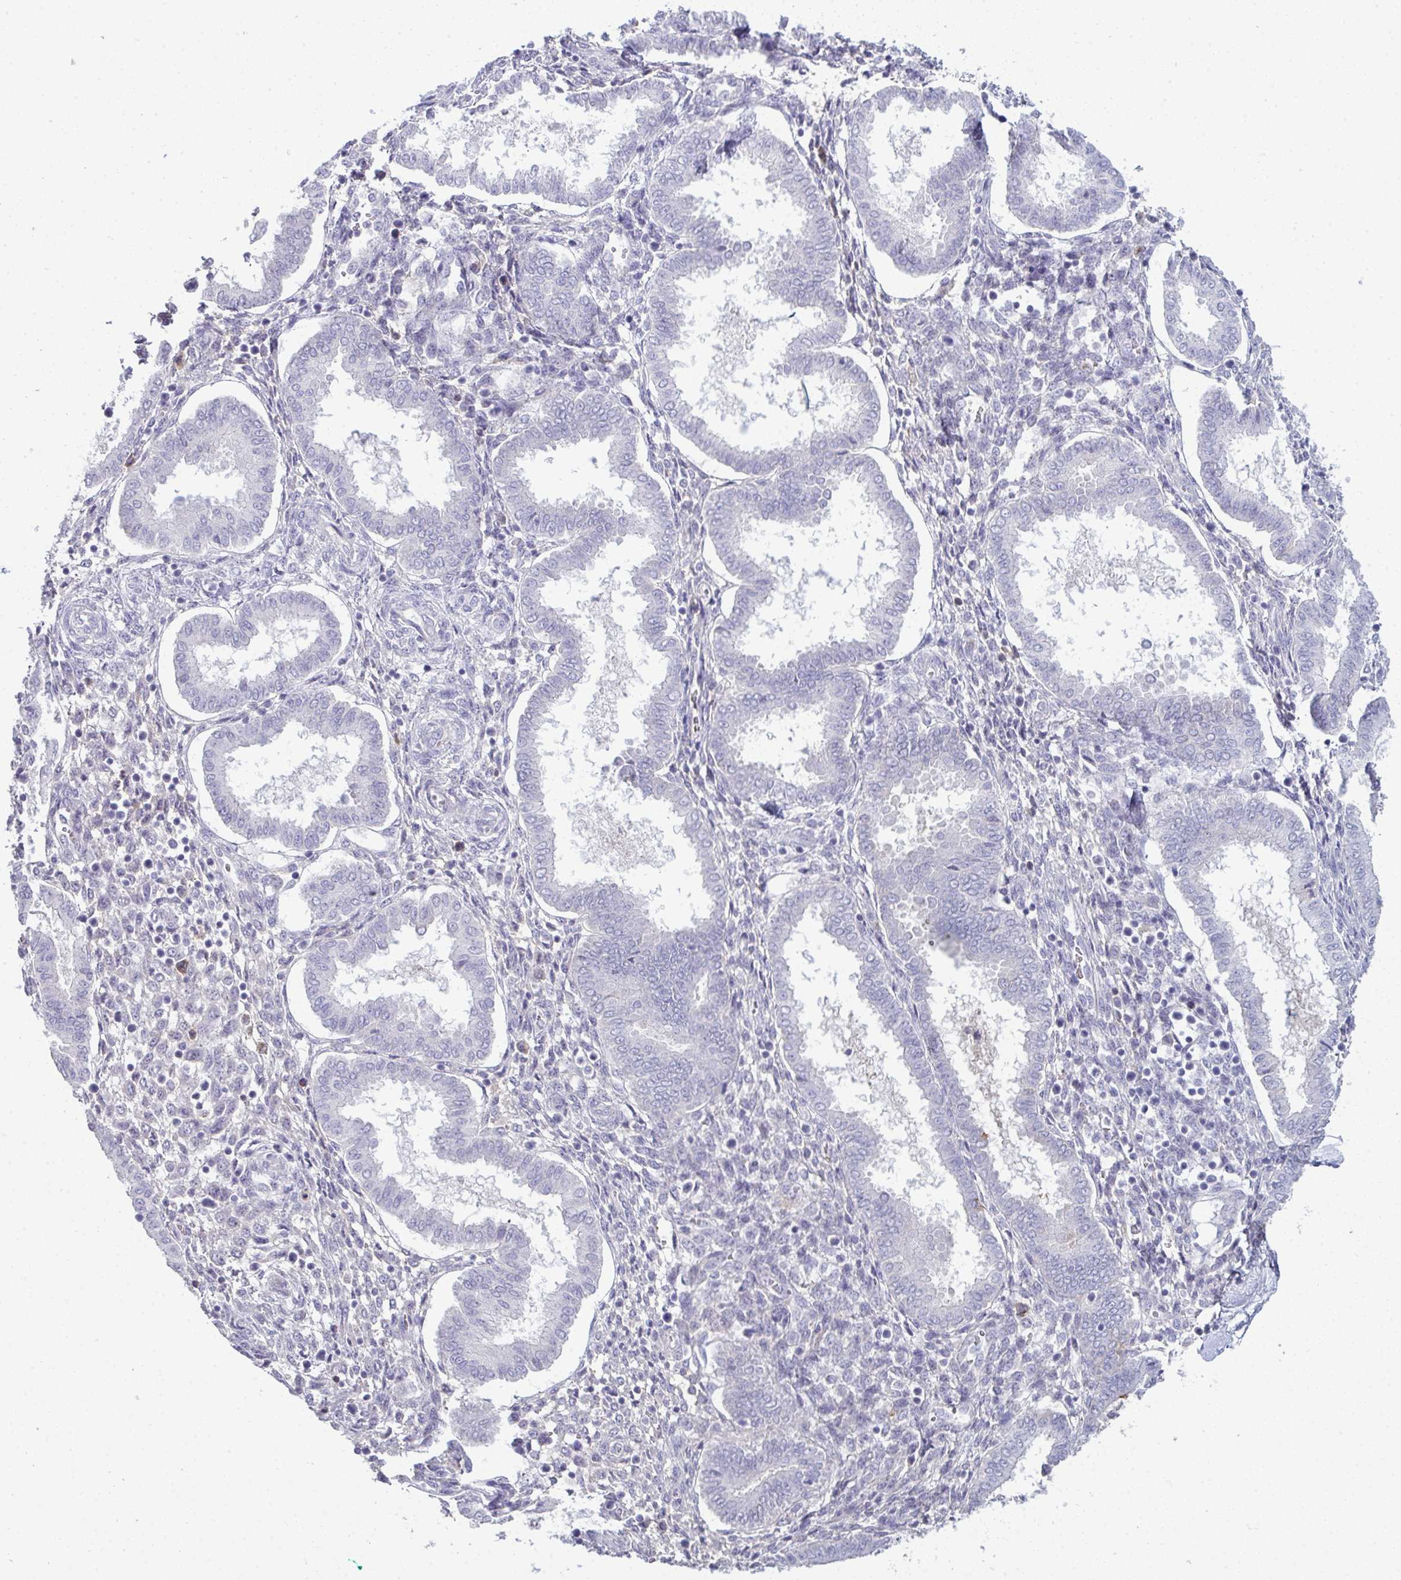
{"staining": {"intensity": "negative", "quantity": "none", "location": "none"}, "tissue": "endometrium", "cell_type": "Cells in endometrial stroma", "image_type": "normal", "snomed": [{"axis": "morphology", "description": "Normal tissue, NOS"}, {"axis": "topography", "description": "Endometrium"}], "caption": "Immunohistochemistry (IHC) photomicrograph of normal endometrium: human endometrium stained with DAB (3,3'-diaminobenzidine) exhibits no significant protein staining in cells in endometrial stroma.", "gene": "ADAM21", "patient": {"sex": "female", "age": 24}}